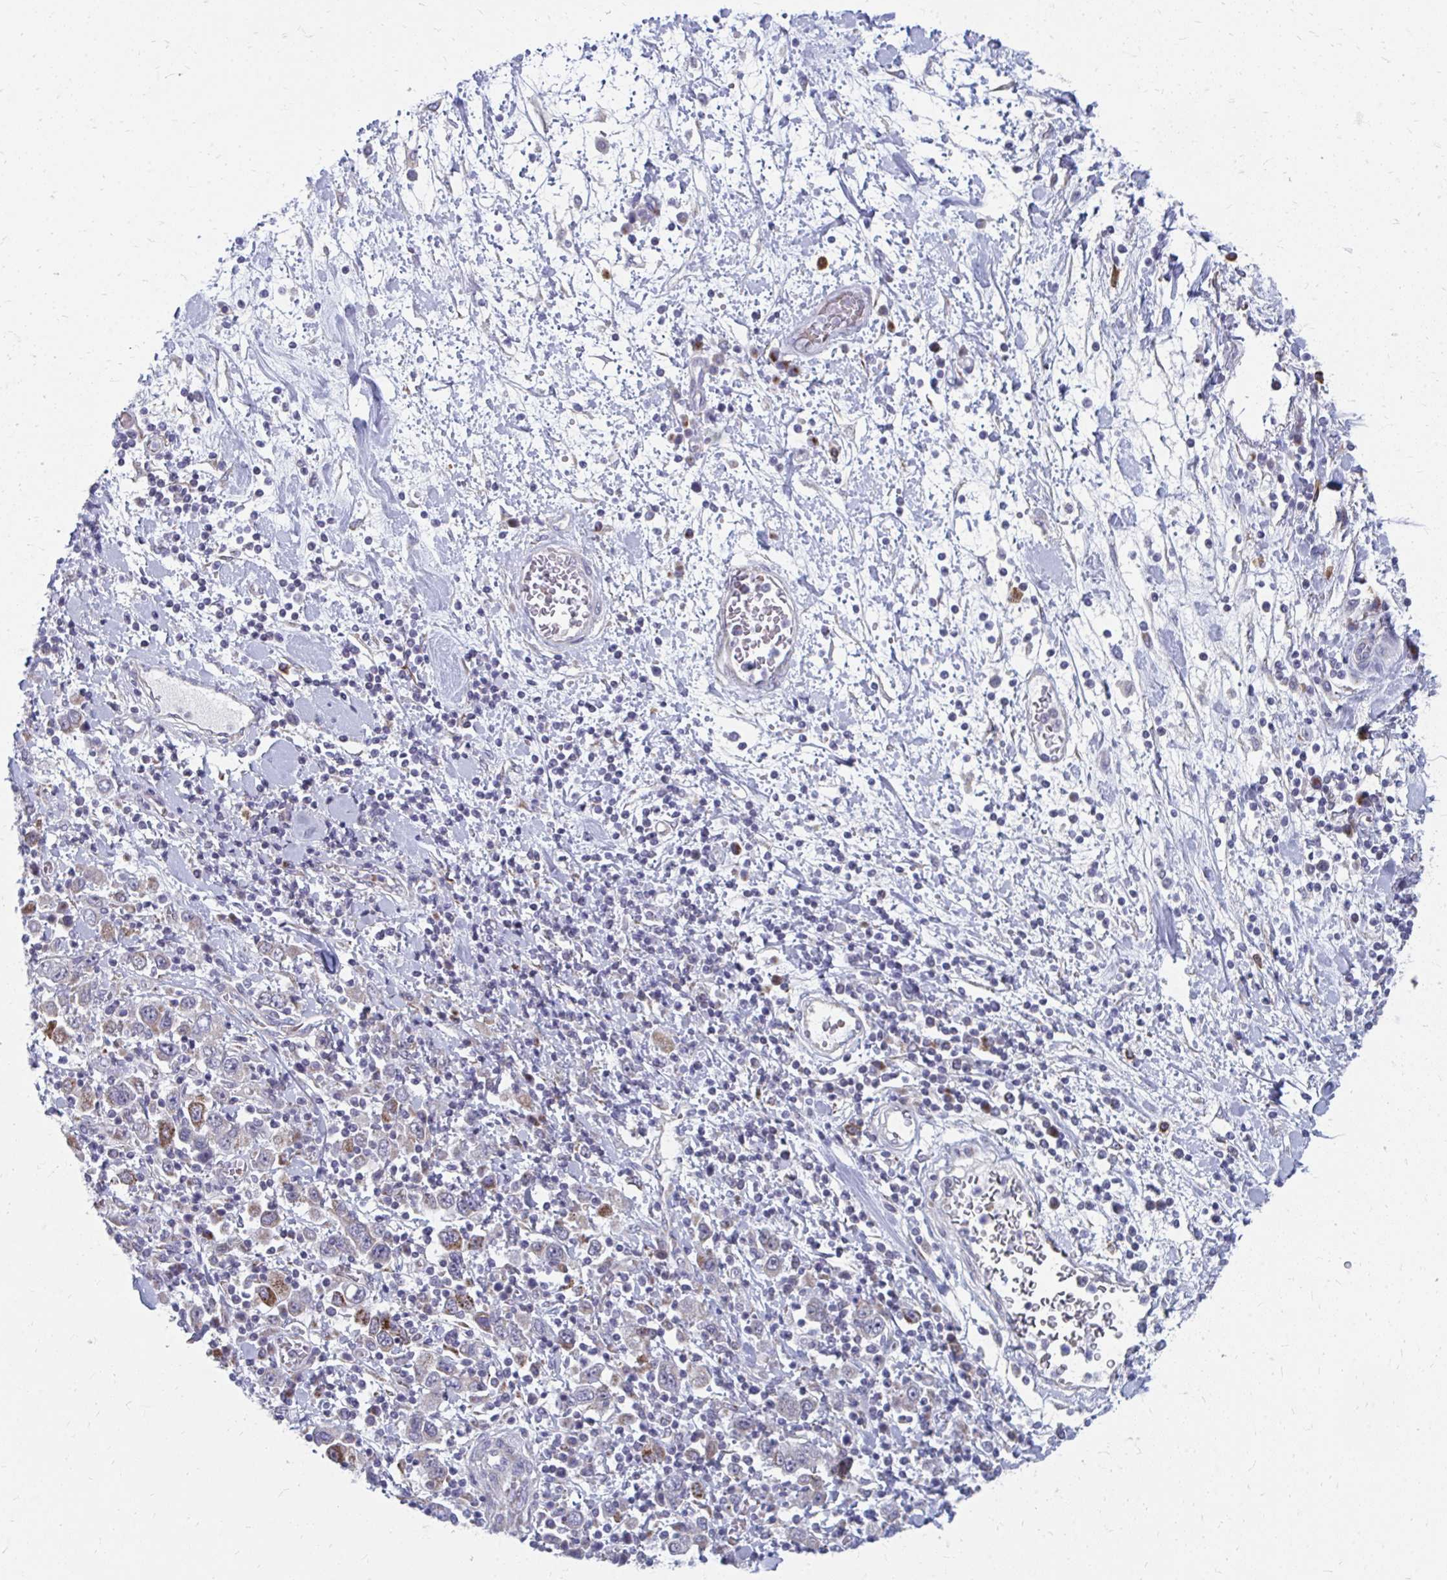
{"staining": {"intensity": "moderate", "quantity": "<25%", "location": "cytoplasmic/membranous"}, "tissue": "stomach cancer", "cell_type": "Tumor cells", "image_type": "cancer", "snomed": [{"axis": "morphology", "description": "Normal tissue, NOS"}, {"axis": "morphology", "description": "Adenocarcinoma, NOS"}, {"axis": "topography", "description": "Stomach, upper"}, {"axis": "topography", "description": "Stomach"}], "caption": "This photomicrograph reveals immunohistochemistry staining of human stomach adenocarcinoma, with low moderate cytoplasmic/membranous positivity in about <25% of tumor cells.", "gene": "PABIR3", "patient": {"sex": "male", "age": 59}}